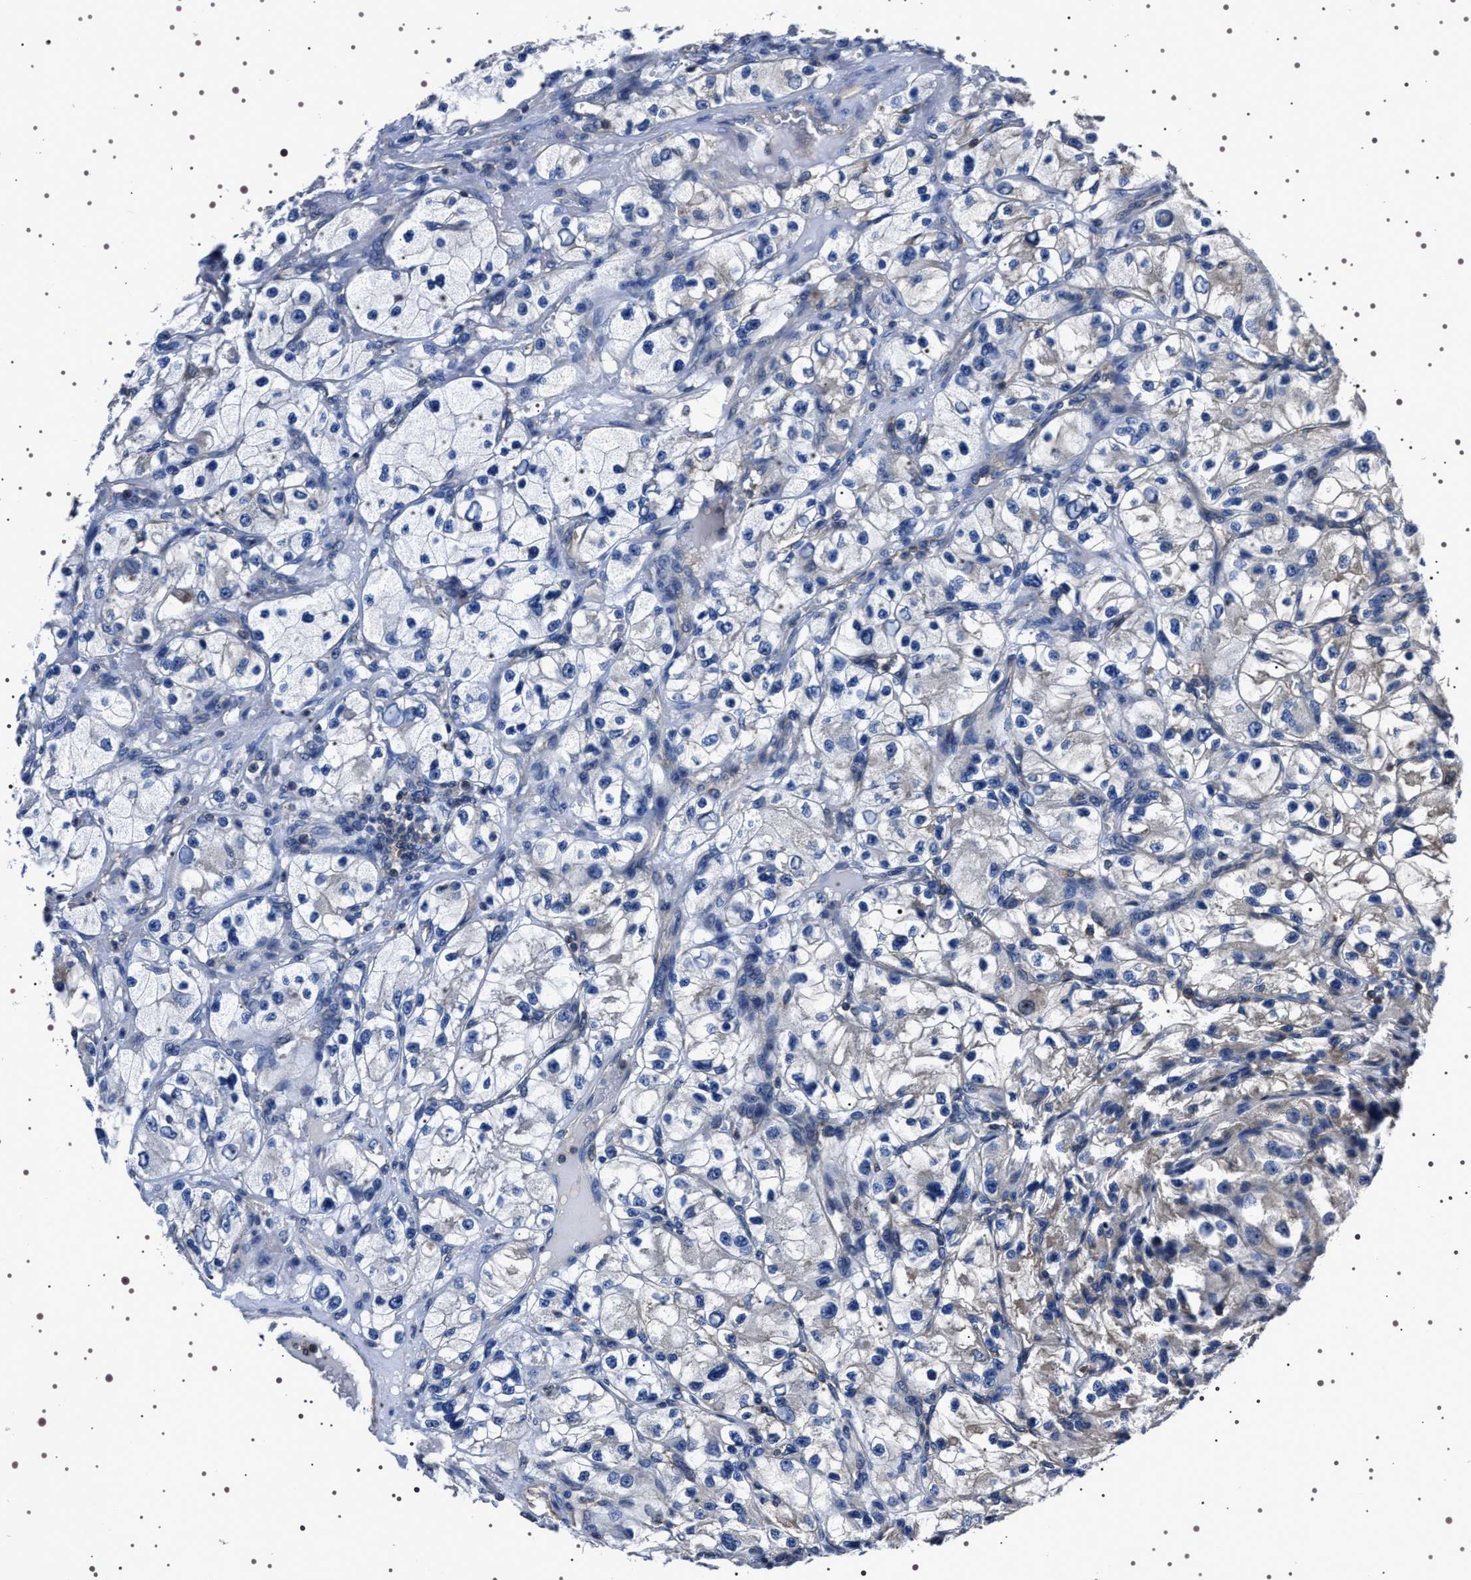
{"staining": {"intensity": "negative", "quantity": "none", "location": "none"}, "tissue": "renal cancer", "cell_type": "Tumor cells", "image_type": "cancer", "snomed": [{"axis": "morphology", "description": "Adenocarcinoma, NOS"}, {"axis": "topography", "description": "Kidney"}], "caption": "The micrograph shows no staining of tumor cells in renal adenocarcinoma. The staining was performed using DAB (3,3'-diaminobenzidine) to visualize the protein expression in brown, while the nuclei were stained in blue with hematoxylin (Magnification: 20x).", "gene": "WDR1", "patient": {"sex": "female", "age": 57}}